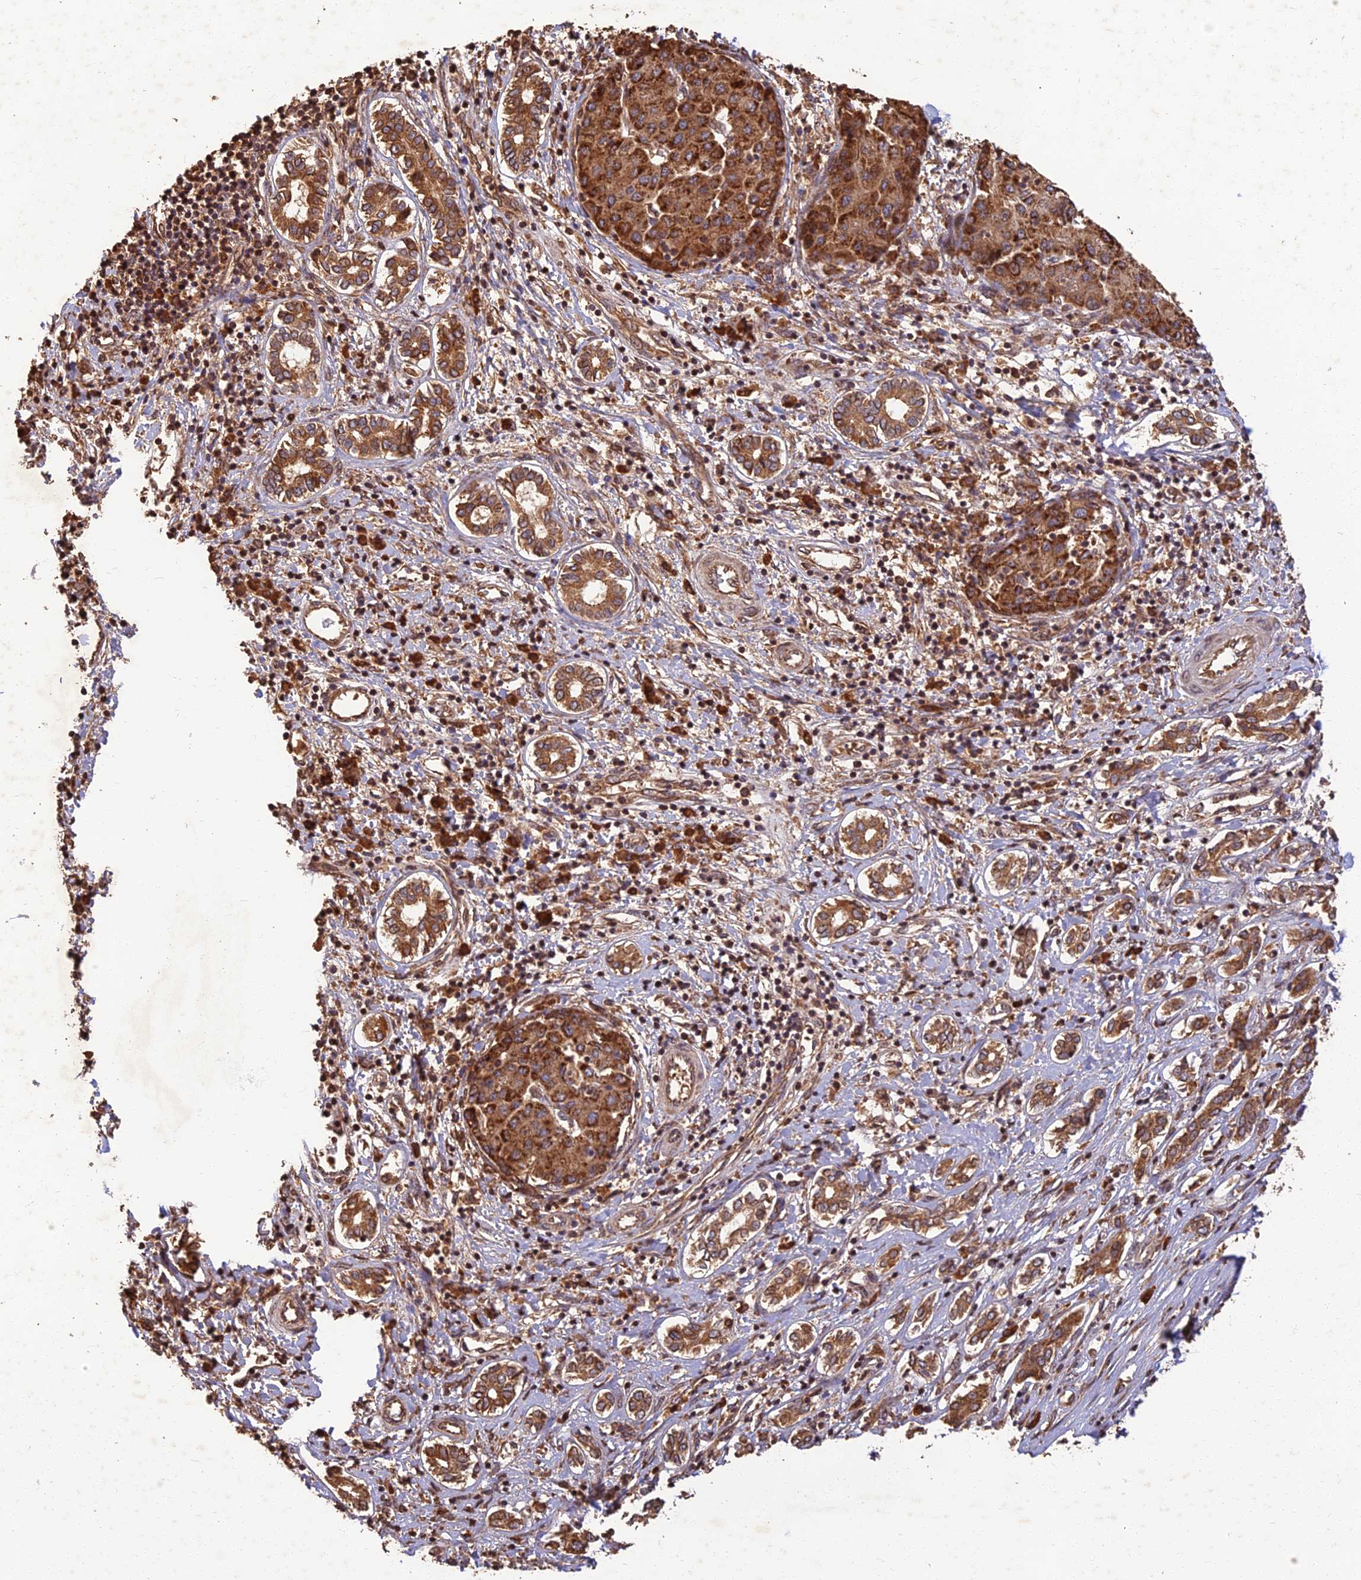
{"staining": {"intensity": "strong", "quantity": ">75%", "location": "cytoplasmic/membranous"}, "tissue": "liver cancer", "cell_type": "Tumor cells", "image_type": "cancer", "snomed": [{"axis": "morphology", "description": "Carcinoma, Hepatocellular, NOS"}, {"axis": "topography", "description": "Liver"}], "caption": "This is an image of immunohistochemistry (IHC) staining of hepatocellular carcinoma (liver), which shows strong positivity in the cytoplasmic/membranous of tumor cells.", "gene": "CORO1C", "patient": {"sex": "male", "age": 65}}